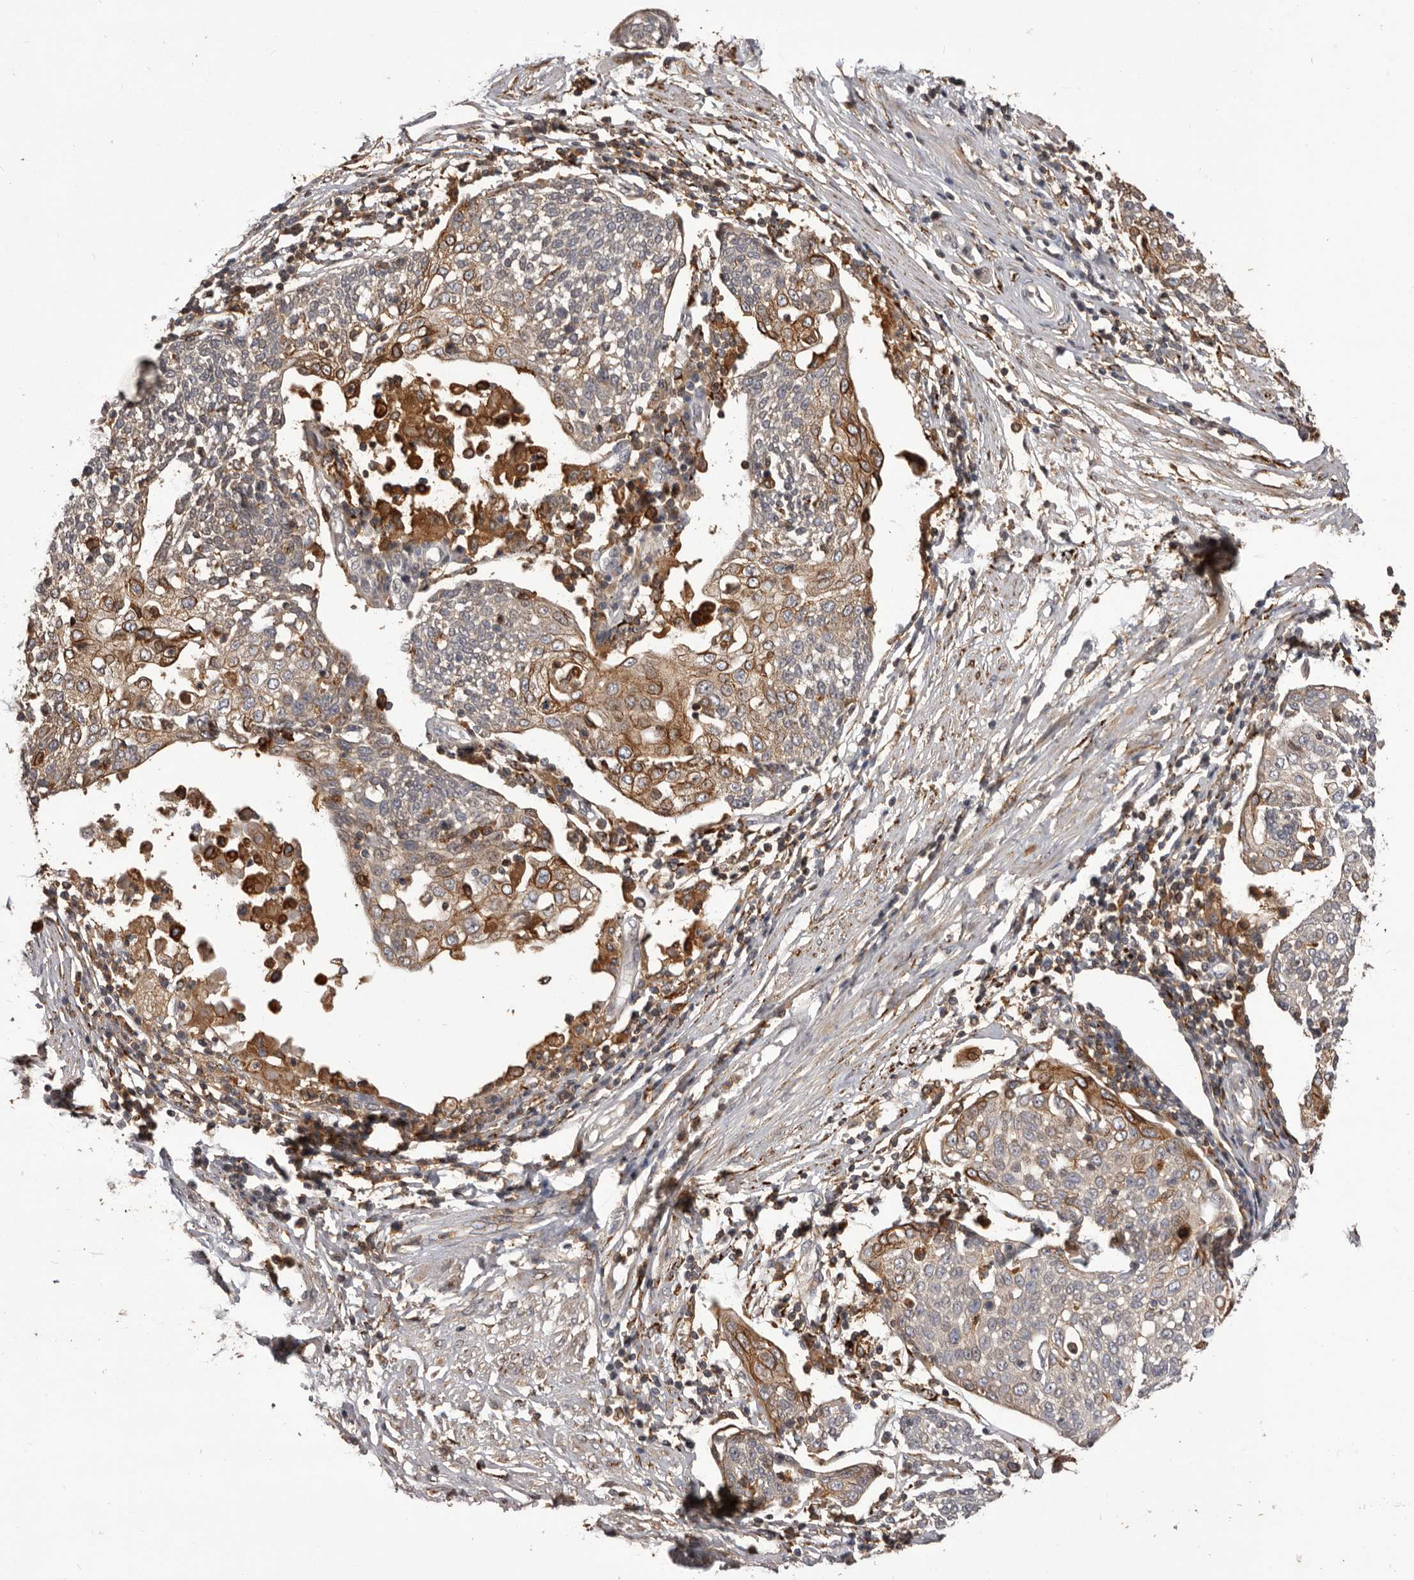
{"staining": {"intensity": "moderate", "quantity": "<25%", "location": "cytoplasmic/membranous"}, "tissue": "cervical cancer", "cell_type": "Tumor cells", "image_type": "cancer", "snomed": [{"axis": "morphology", "description": "Squamous cell carcinoma, NOS"}, {"axis": "topography", "description": "Cervix"}], "caption": "Approximately <25% of tumor cells in cervical cancer (squamous cell carcinoma) display moderate cytoplasmic/membranous protein staining as visualized by brown immunohistochemical staining.", "gene": "GLIPR2", "patient": {"sex": "female", "age": 34}}